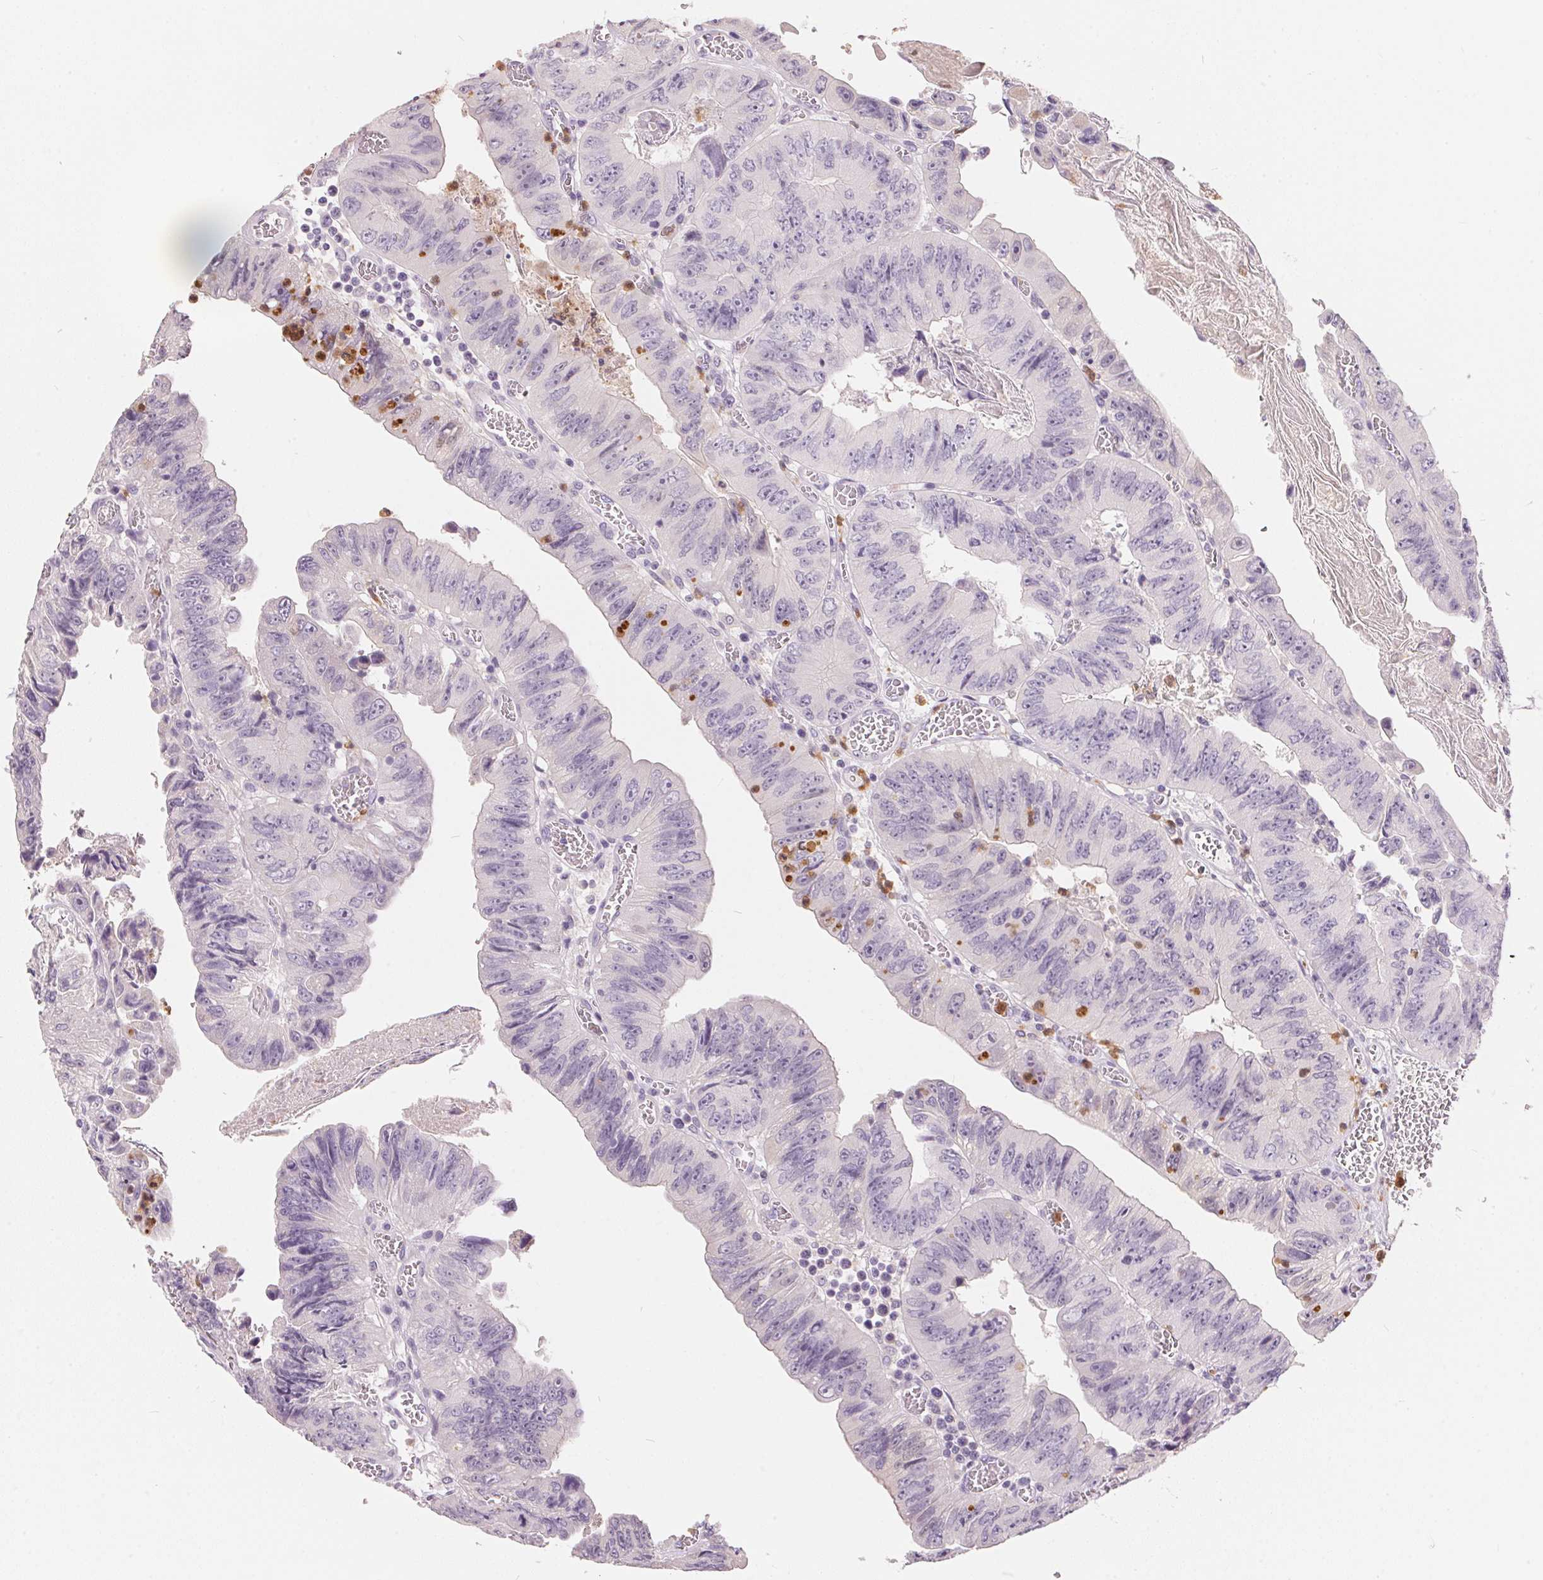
{"staining": {"intensity": "negative", "quantity": "none", "location": "none"}, "tissue": "colorectal cancer", "cell_type": "Tumor cells", "image_type": "cancer", "snomed": [{"axis": "morphology", "description": "Adenocarcinoma, NOS"}, {"axis": "topography", "description": "Colon"}], "caption": "Immunohistochemistry image of neoplastic tissue: colorectal adenocarcinoma stained with DAB (3,3'-diaminobenzidine) reveals no significant protein expression in tumor cells.", "gene": "SERPINB1", "patient": {"sex": "female", "age": 84}}